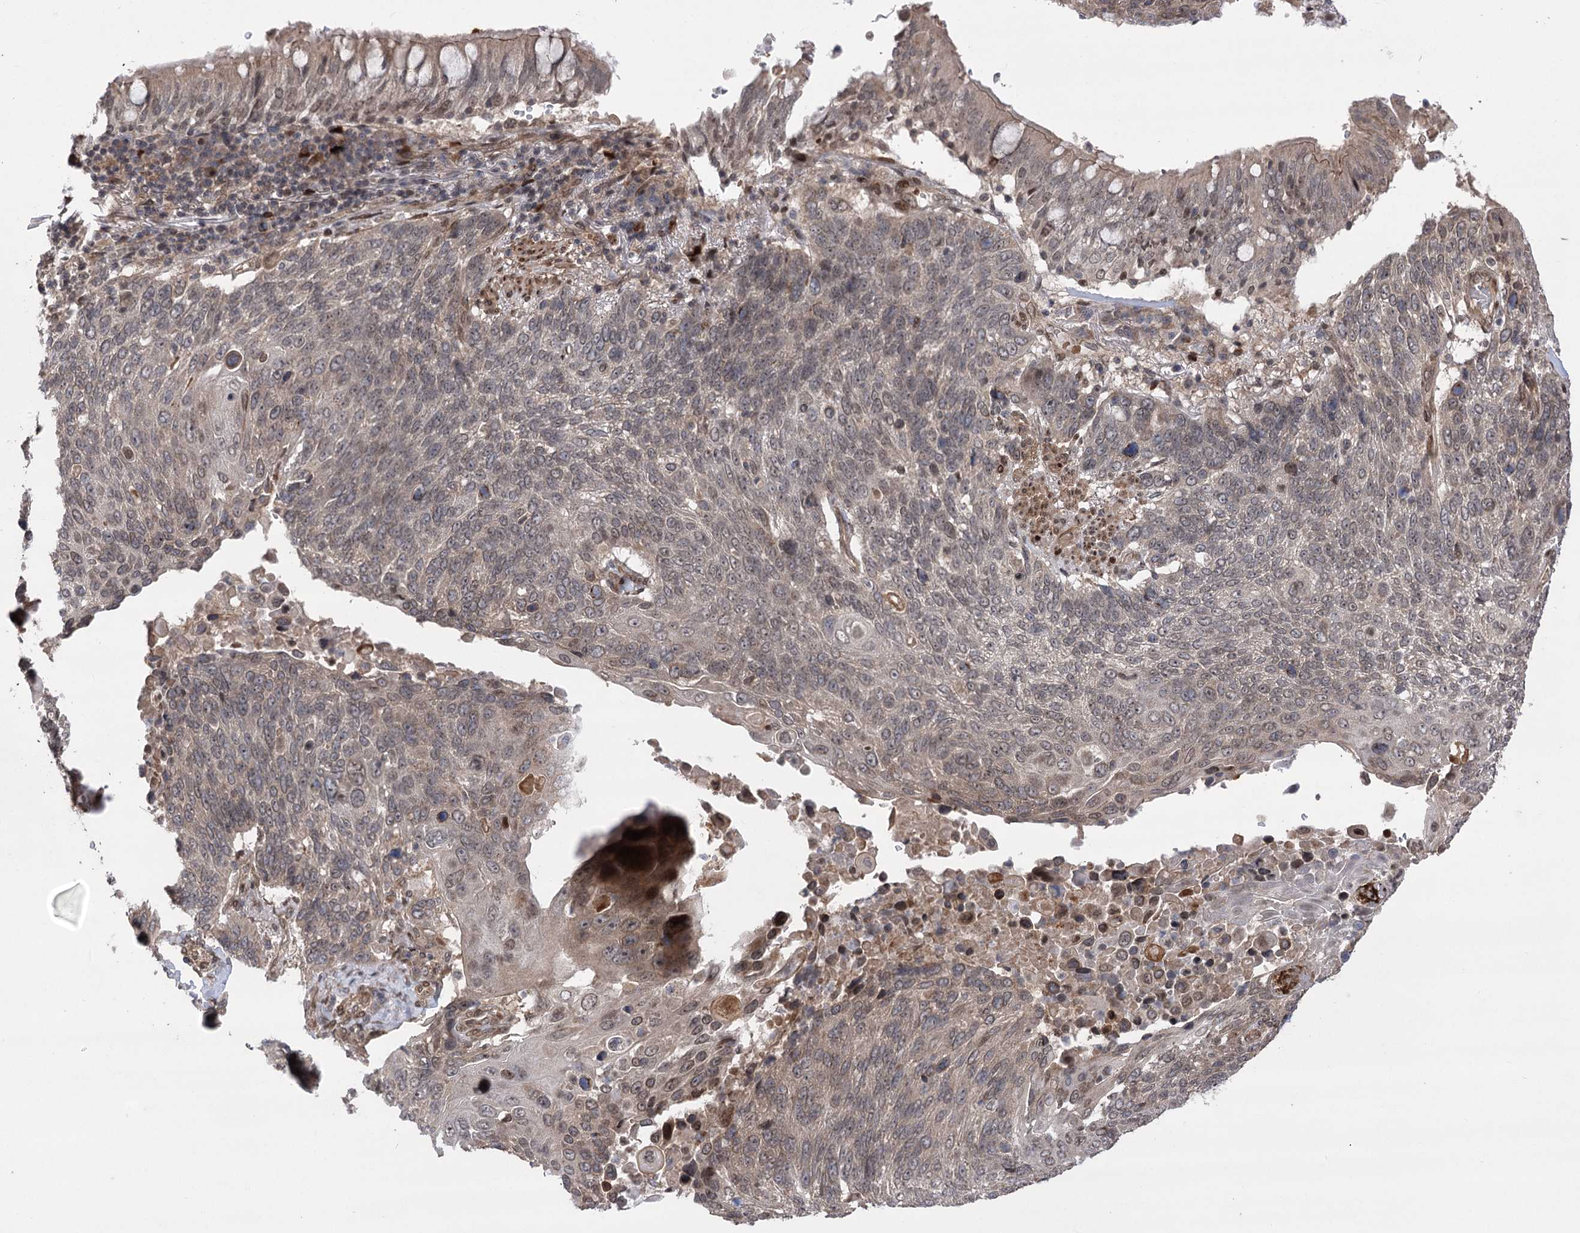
{"staining": {"intensity": "negative", "quantity": "none", "location": "none"}, "tissue": "lung cancer", "cell_type": "Tumor cells", "image_type": "cancer", "snomed": [{"axis": "morphology", "description": "Squamous cell carcinoma, NOS"}, {"axis": "topography", "description": "Lung"}], "caption": "Squamous cell carcinoma (lung) was stained to show a protein in brown. There is no significant staining in tumor cells. Brightfield microscopy of immunohistochemistry (IHC) stained with DAB (3,3'-diaminobenzidine) (brown) and hematoxylin (blue), captured at high magnification.", "gene": "TENM2", "patient": {"sex": "male", "age": 66}}